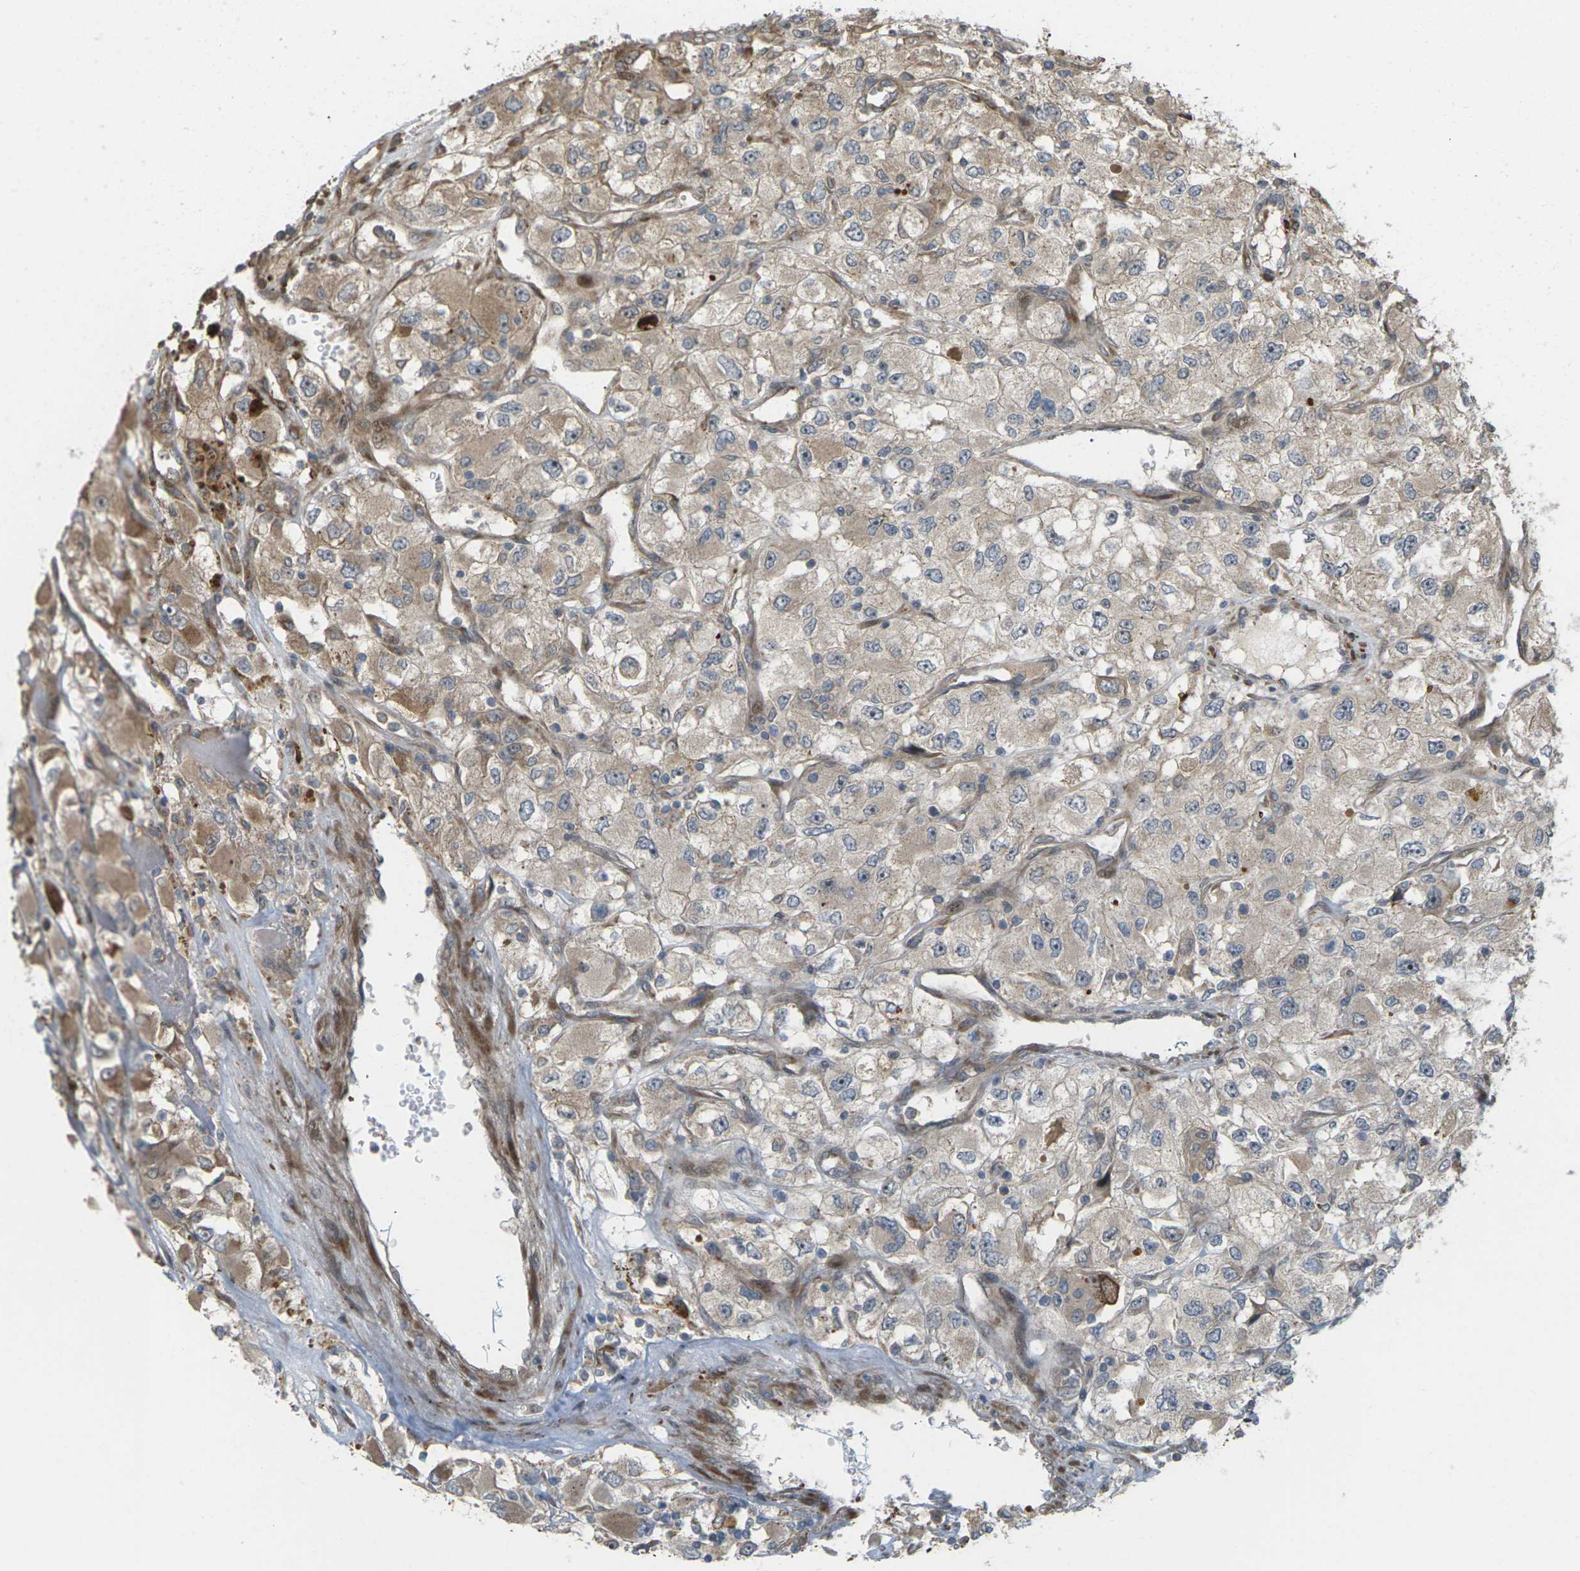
{"staining": {"intensity": "moderate", "quantity": ">75%", "location": "cytoplasmic/membranous"}, "tissue": "renal cancer", "cell_type": "Tumor cells", "image_type": "cancer", "snomed": [{"axis": "morphology", "description": "Adenocarcinoma, NOS"}, {"axis": "topography", "description": "Kidney"}], "caption": "Immunohistochemistry (IHC) of human renal cancer (adenocarcinoma) shows medium levels of moderate cytoplasmic/membranous positivity in about >75% of tumor cells.", "gene": "ROBO1", "patient": {"sex": "female", "age": 52}}